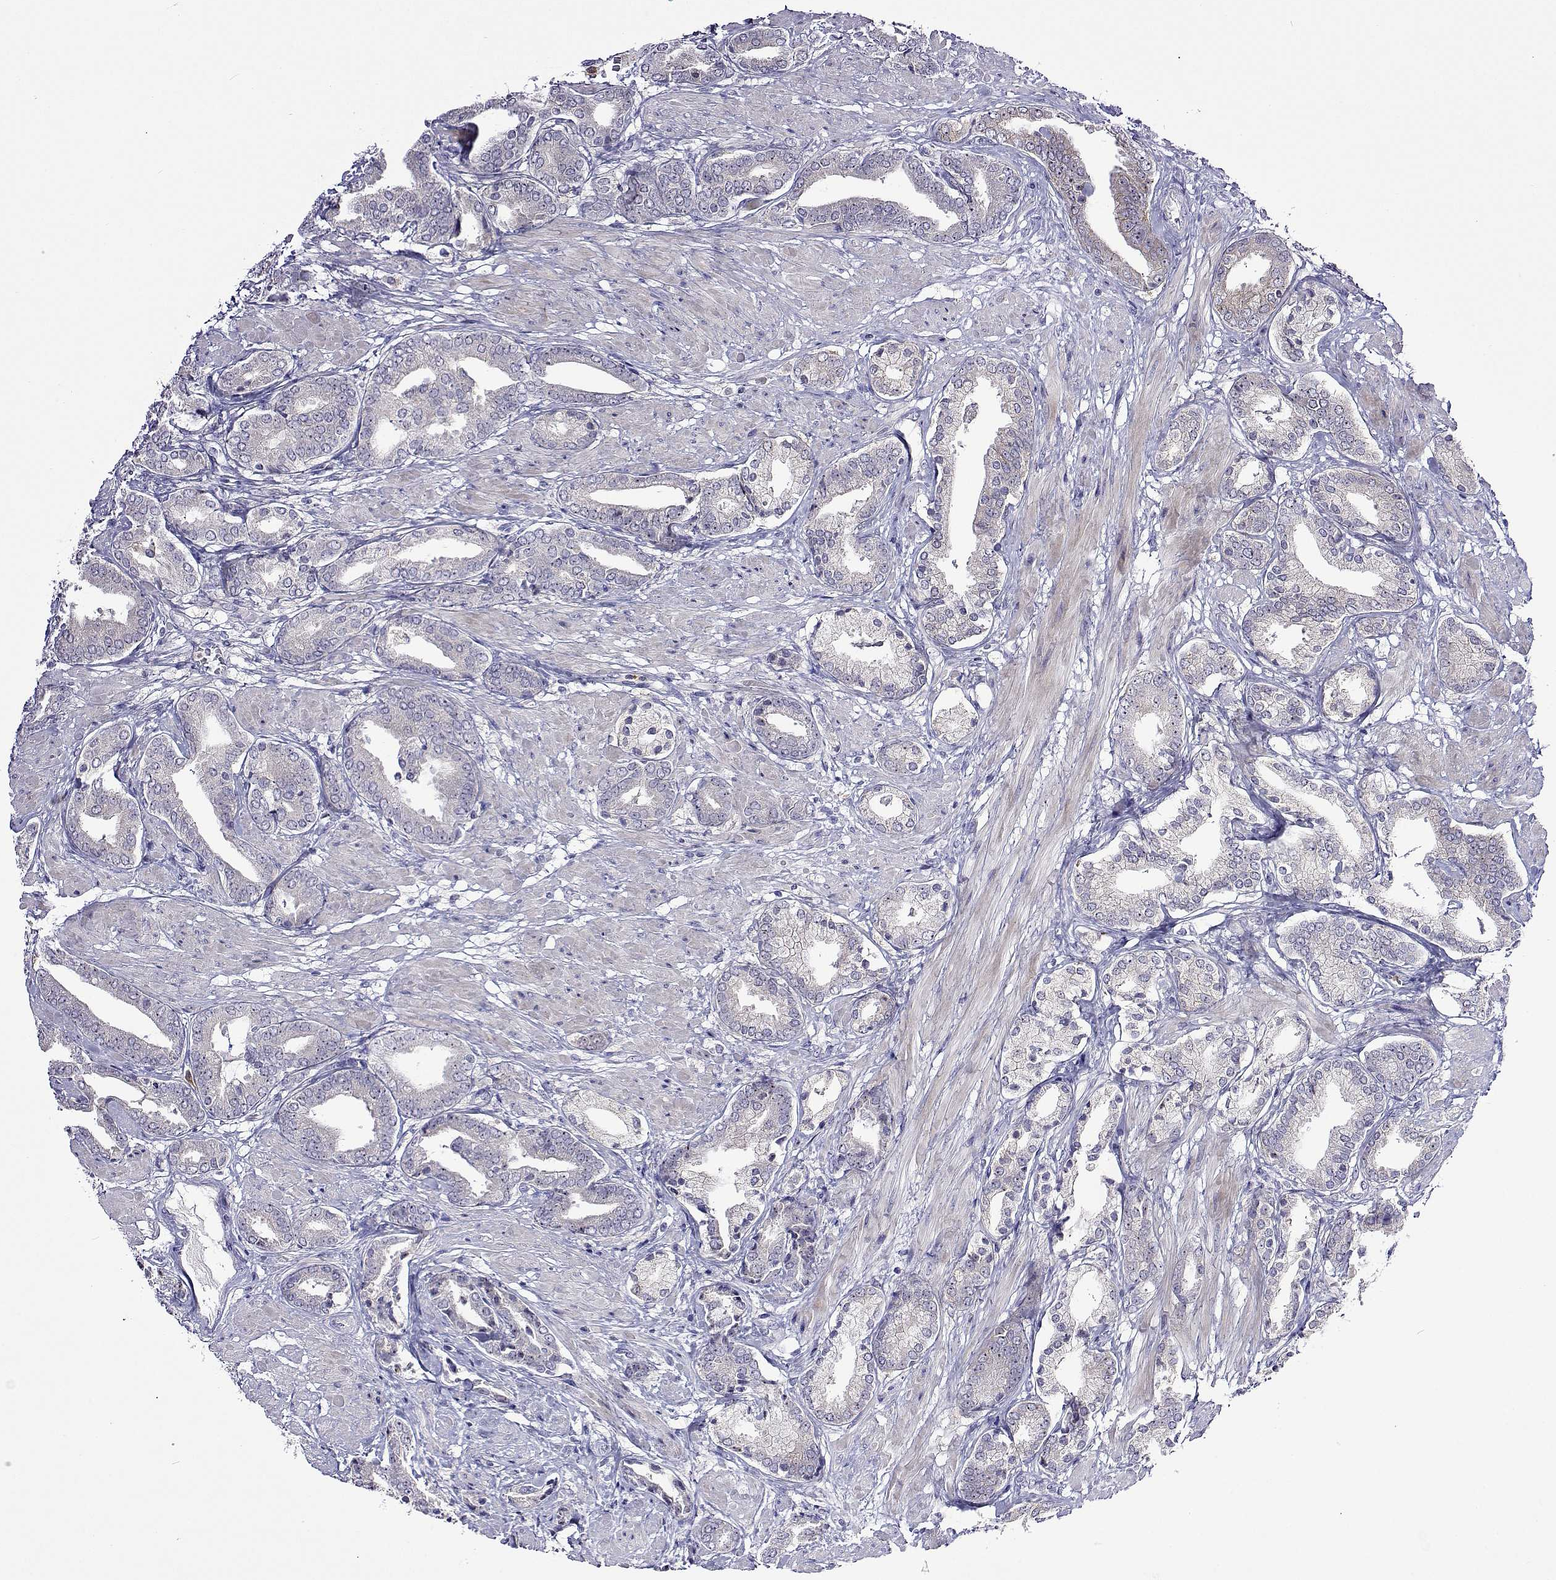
{"staining": {"intensity": "negative", "quantity": "none", "location": "none"}, "tissue": "prostate cancer", "cell_type": "Tumor cells", "image_type": "cancer", "snomed": [{"axis": "morphology", "description": "Adenocarcinoma, High grade"}, {"axis": "topography", "description": "Prostate"}], "caption": "Immunohistochemistry (IHC) of prostate cancer reveals no staining in tumor cells. (Brightfield microscopy of DAB (3,3'-diaminobenzidine) IHC at high magnification).", "gene": "SULT2A1", "patient": {"sex": "male", "age": 56}}